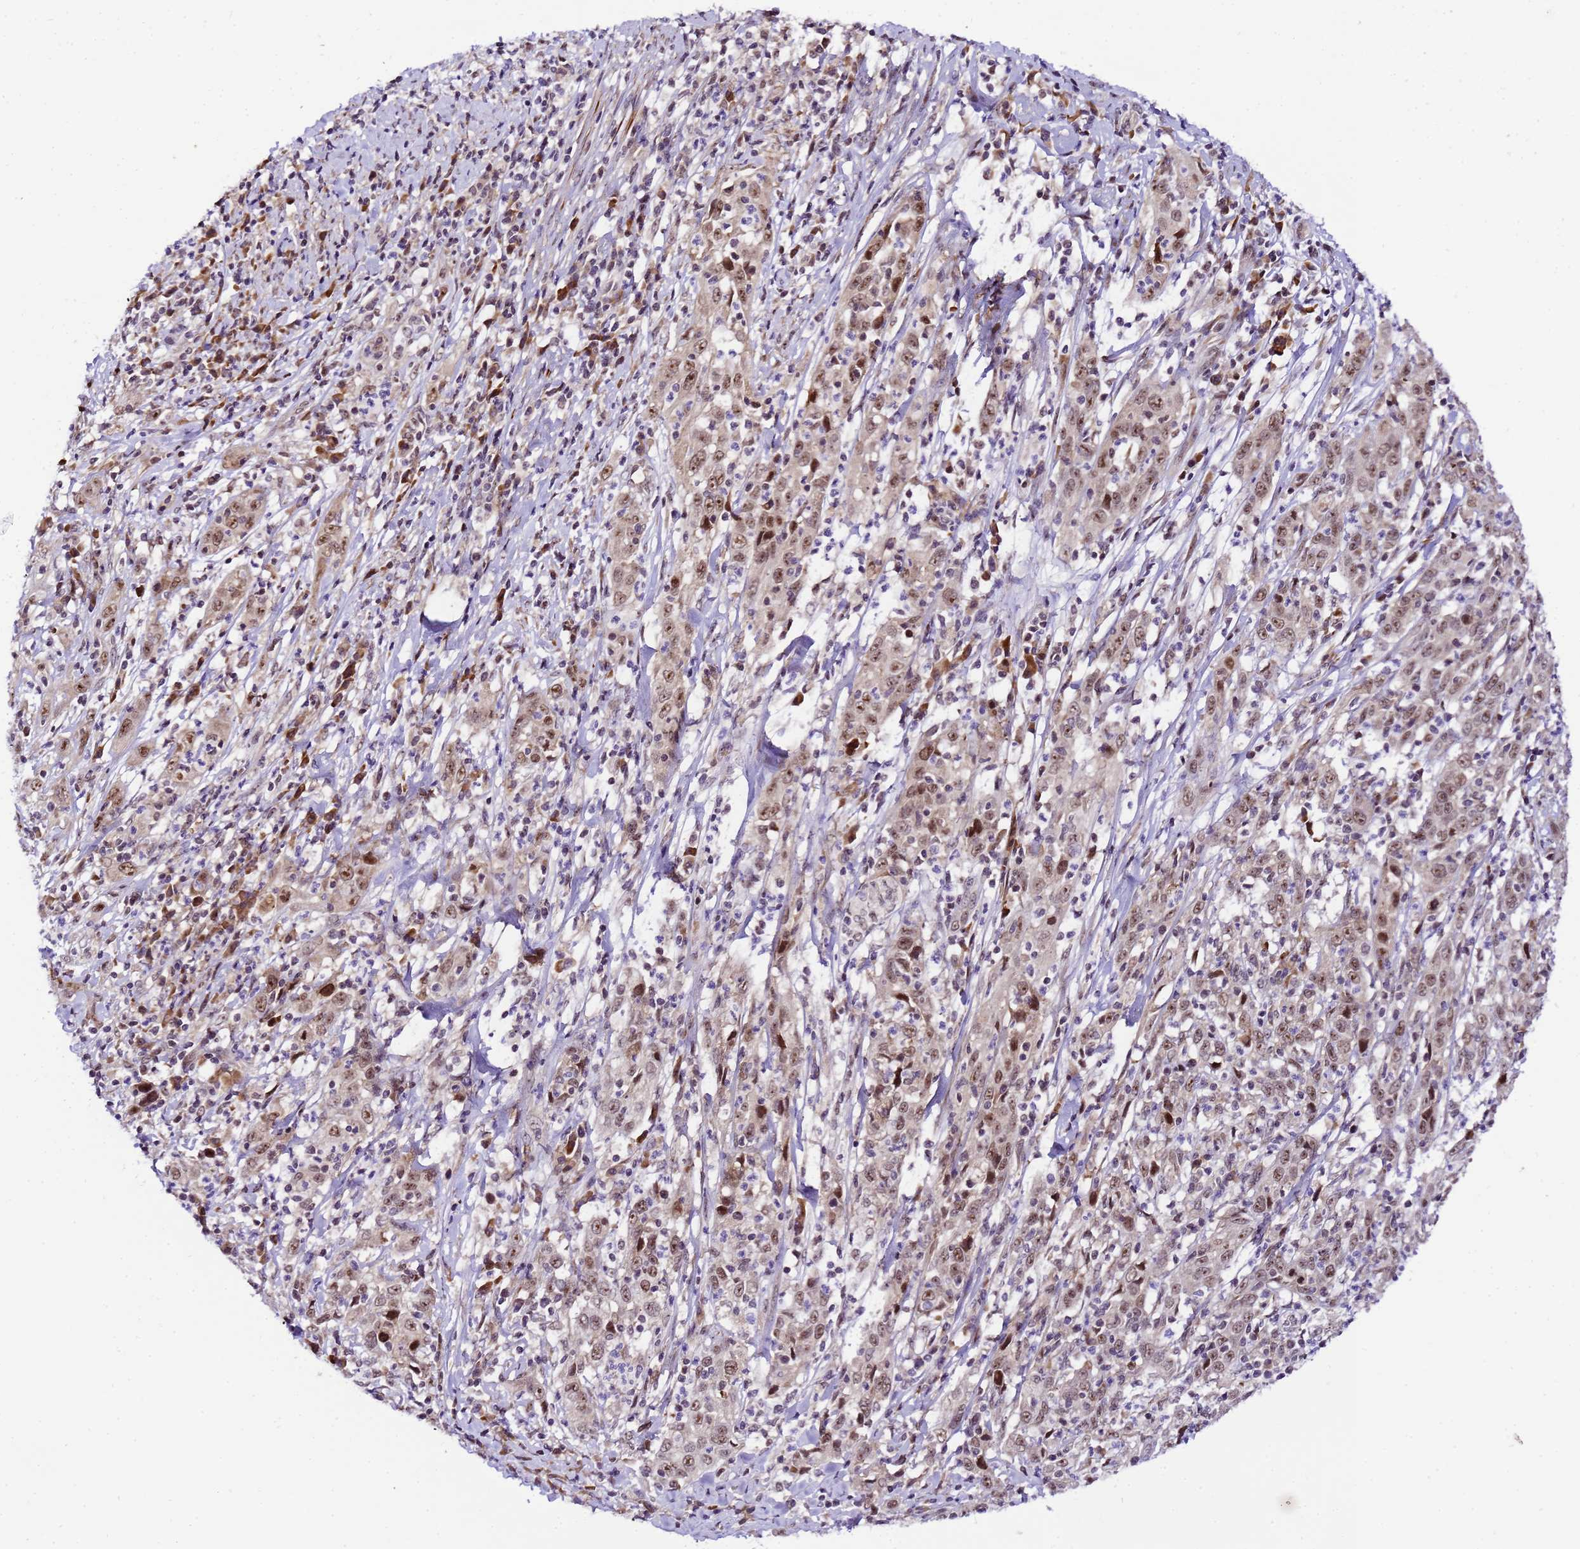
{"staining": {"intensity": "moderate", "quantity": ">75%", "location": "nuclear"}, "tissue": "cervical cancer", "cell_type": "Tumor cells", "image_type": "cancer", "snomed": [{"axis": "morphology", "description": "Squamous cell carcinoma, NOS"}, {"axis": "topography", "description": "Cervix"}], "caption": "There is medium levels of moderate nuclear positivity in tumor cells of squamous cell carcinoma (cervical), as demonstrated by immunohistochemical staining (brown color).", "gene": "SLX4IP", "patient": {"sex": "female", "age": 46}}